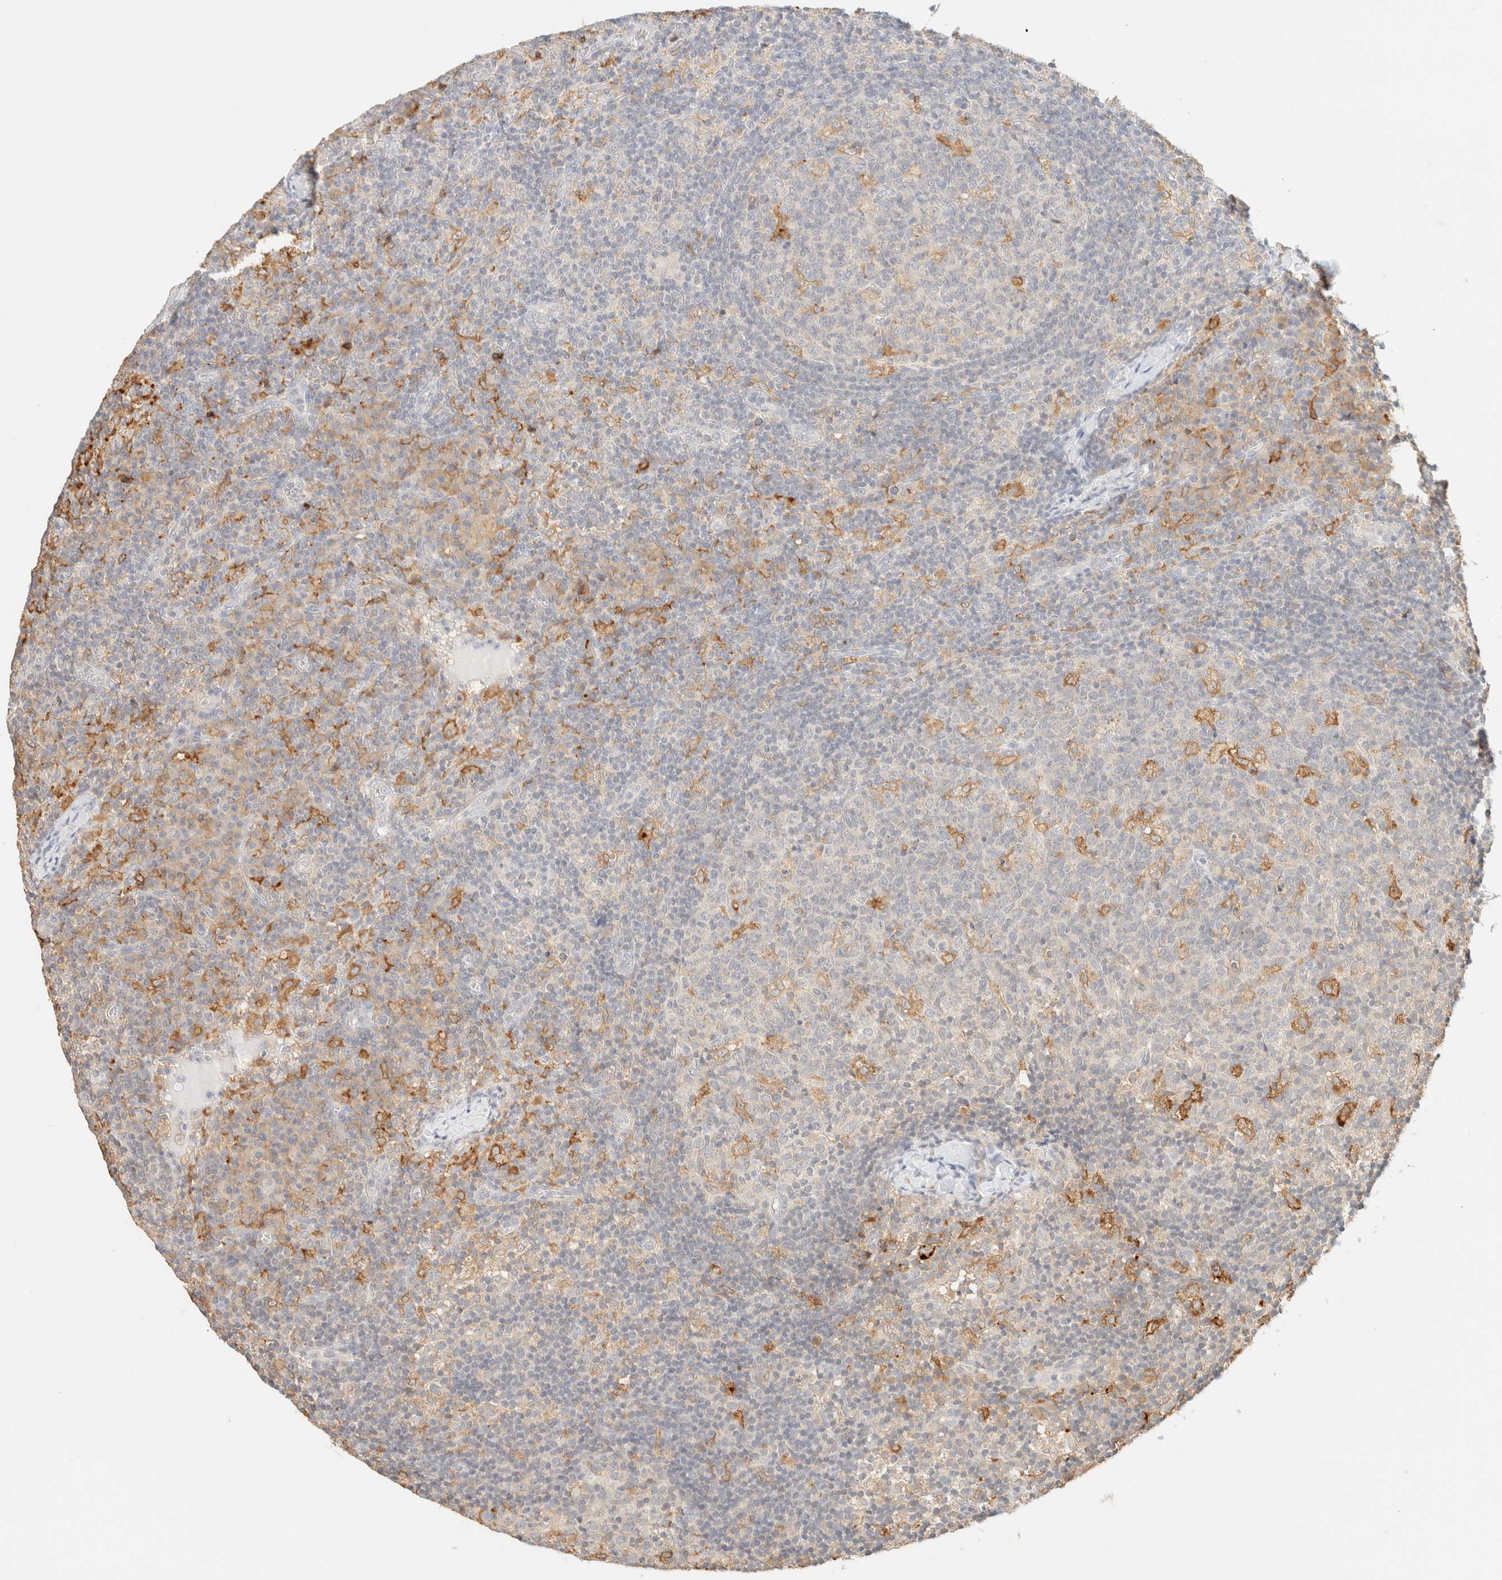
{"staining": {"intensity": "moderate", "quantity": "<25%", "location": "cytoplasmic/membranous"}, "tissue": "lymph node", "cell_type": "Germinal center cells", "image_type": "normal", "snomed": [{"axis": "morphology", "description": "Normal tissue, NOS"}, {"axis": "morphology", "description": "Inflammation, NOS"}, {"axis": "topography", "description": "Lymph node"}], "caption": "Immunohistochemistry (IHC) micrograph of normal human lymph node stained for a protein (brown), which displays low levels of moderate cytoplasmic/membranous positivity in about <25% of germinal center cells.", "gene": "TIMD4", "patient": {"sex": "male", "age": 55}}